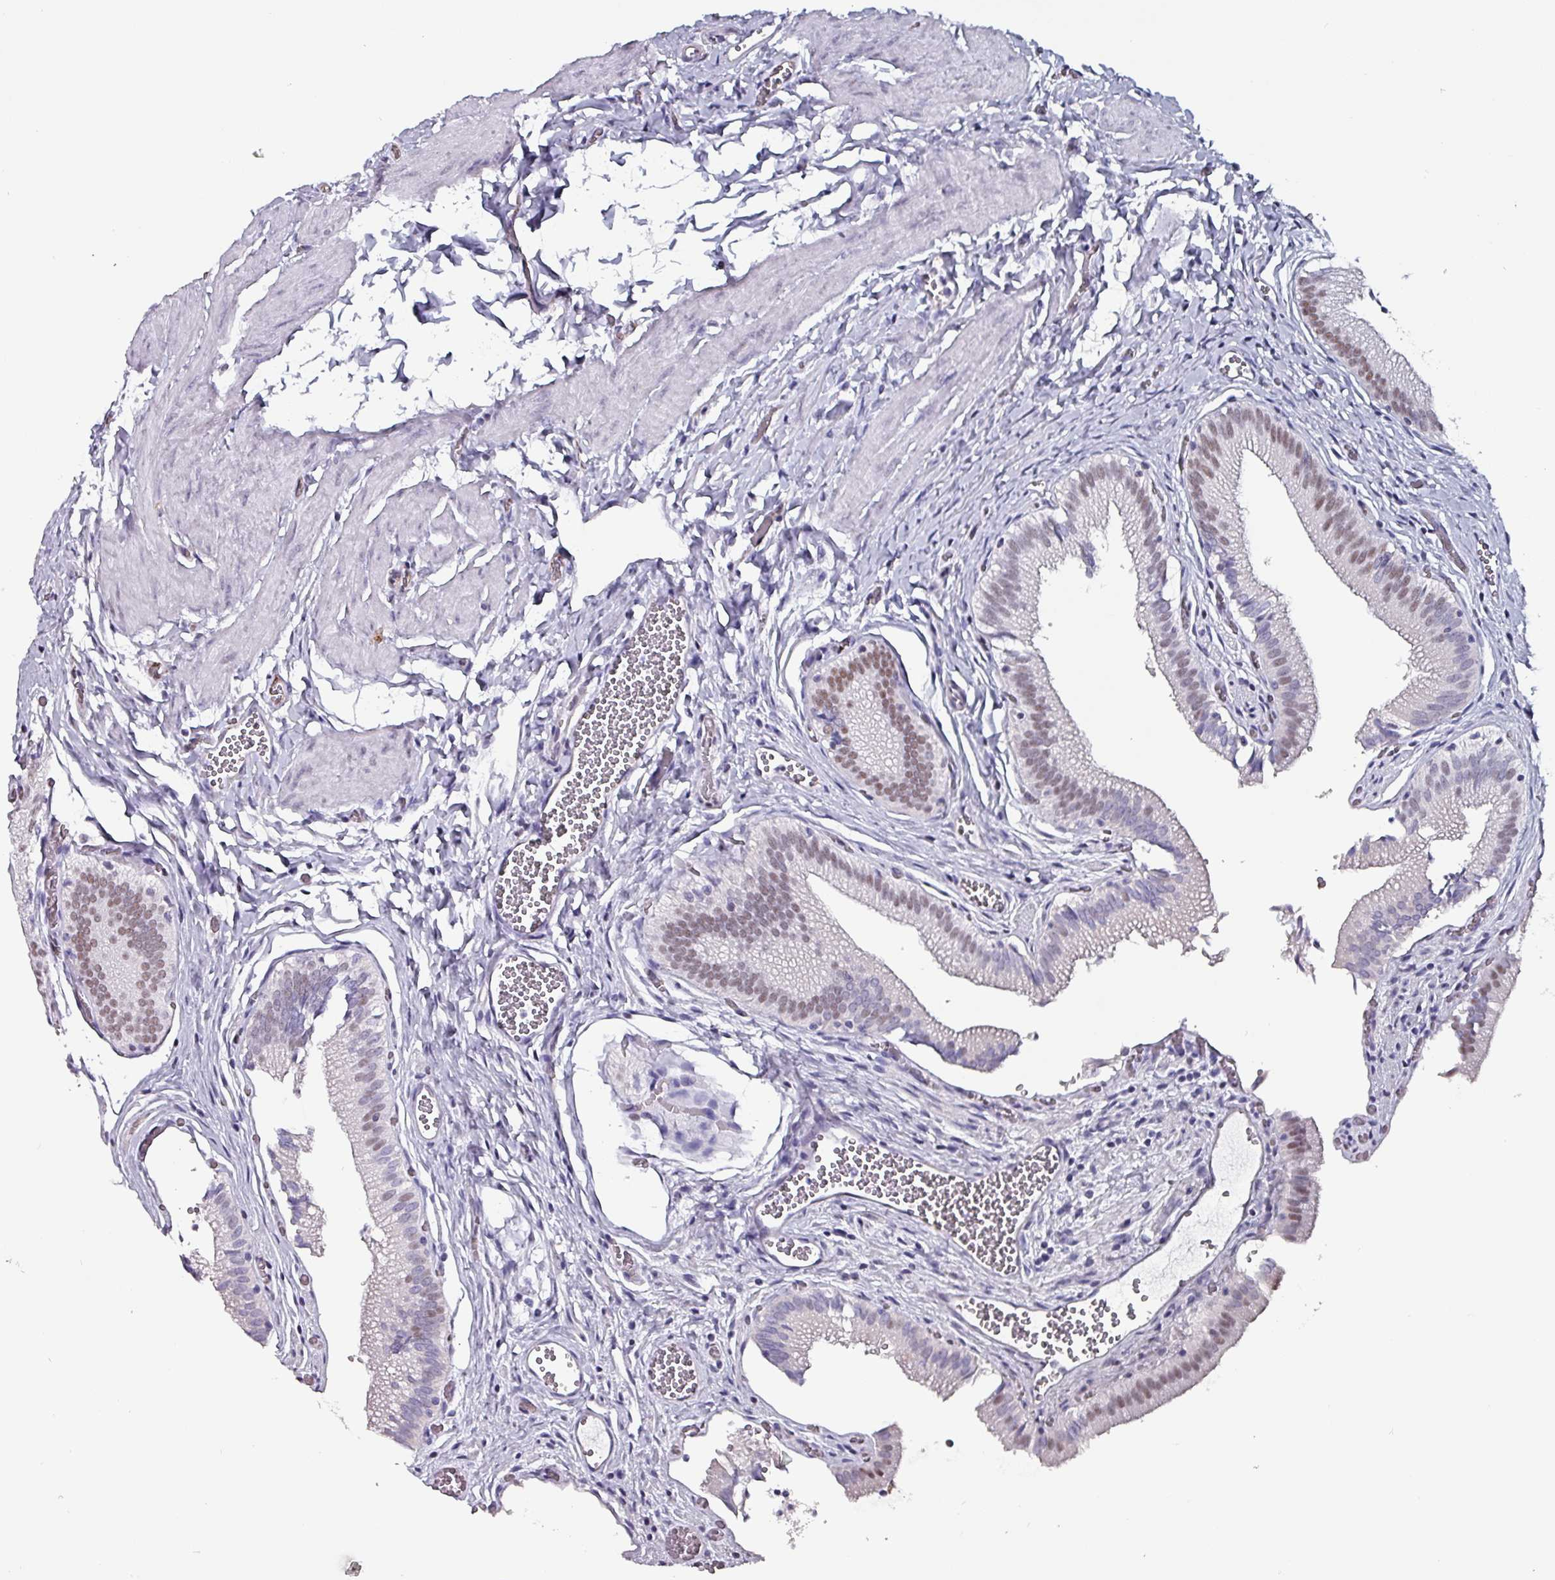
{"staining": {"intensity": "moderate", "quantity": "25%-75%", "location": "nuclear"}, "tissue": "gallbladder", "cell_type": "Glandular cells", "image_type": "normal", "snomed": [{"axis": "morphology", "description": "Normal tissue, NOS"}, {"axis": "topography", "description": "Gallbladder"}, {"axis": "topography", "description": "Peripheral nerve tissue"}], "caption": "This photomicrograph demonstrates immunohistochemistry (IHC) staining of benign human gallbladder, with medium moderate nuclear staining in approximately 25%-75% of glandular cells.", "gene": "ZNF816", "patient": {"sex": "male", "age": 17}}